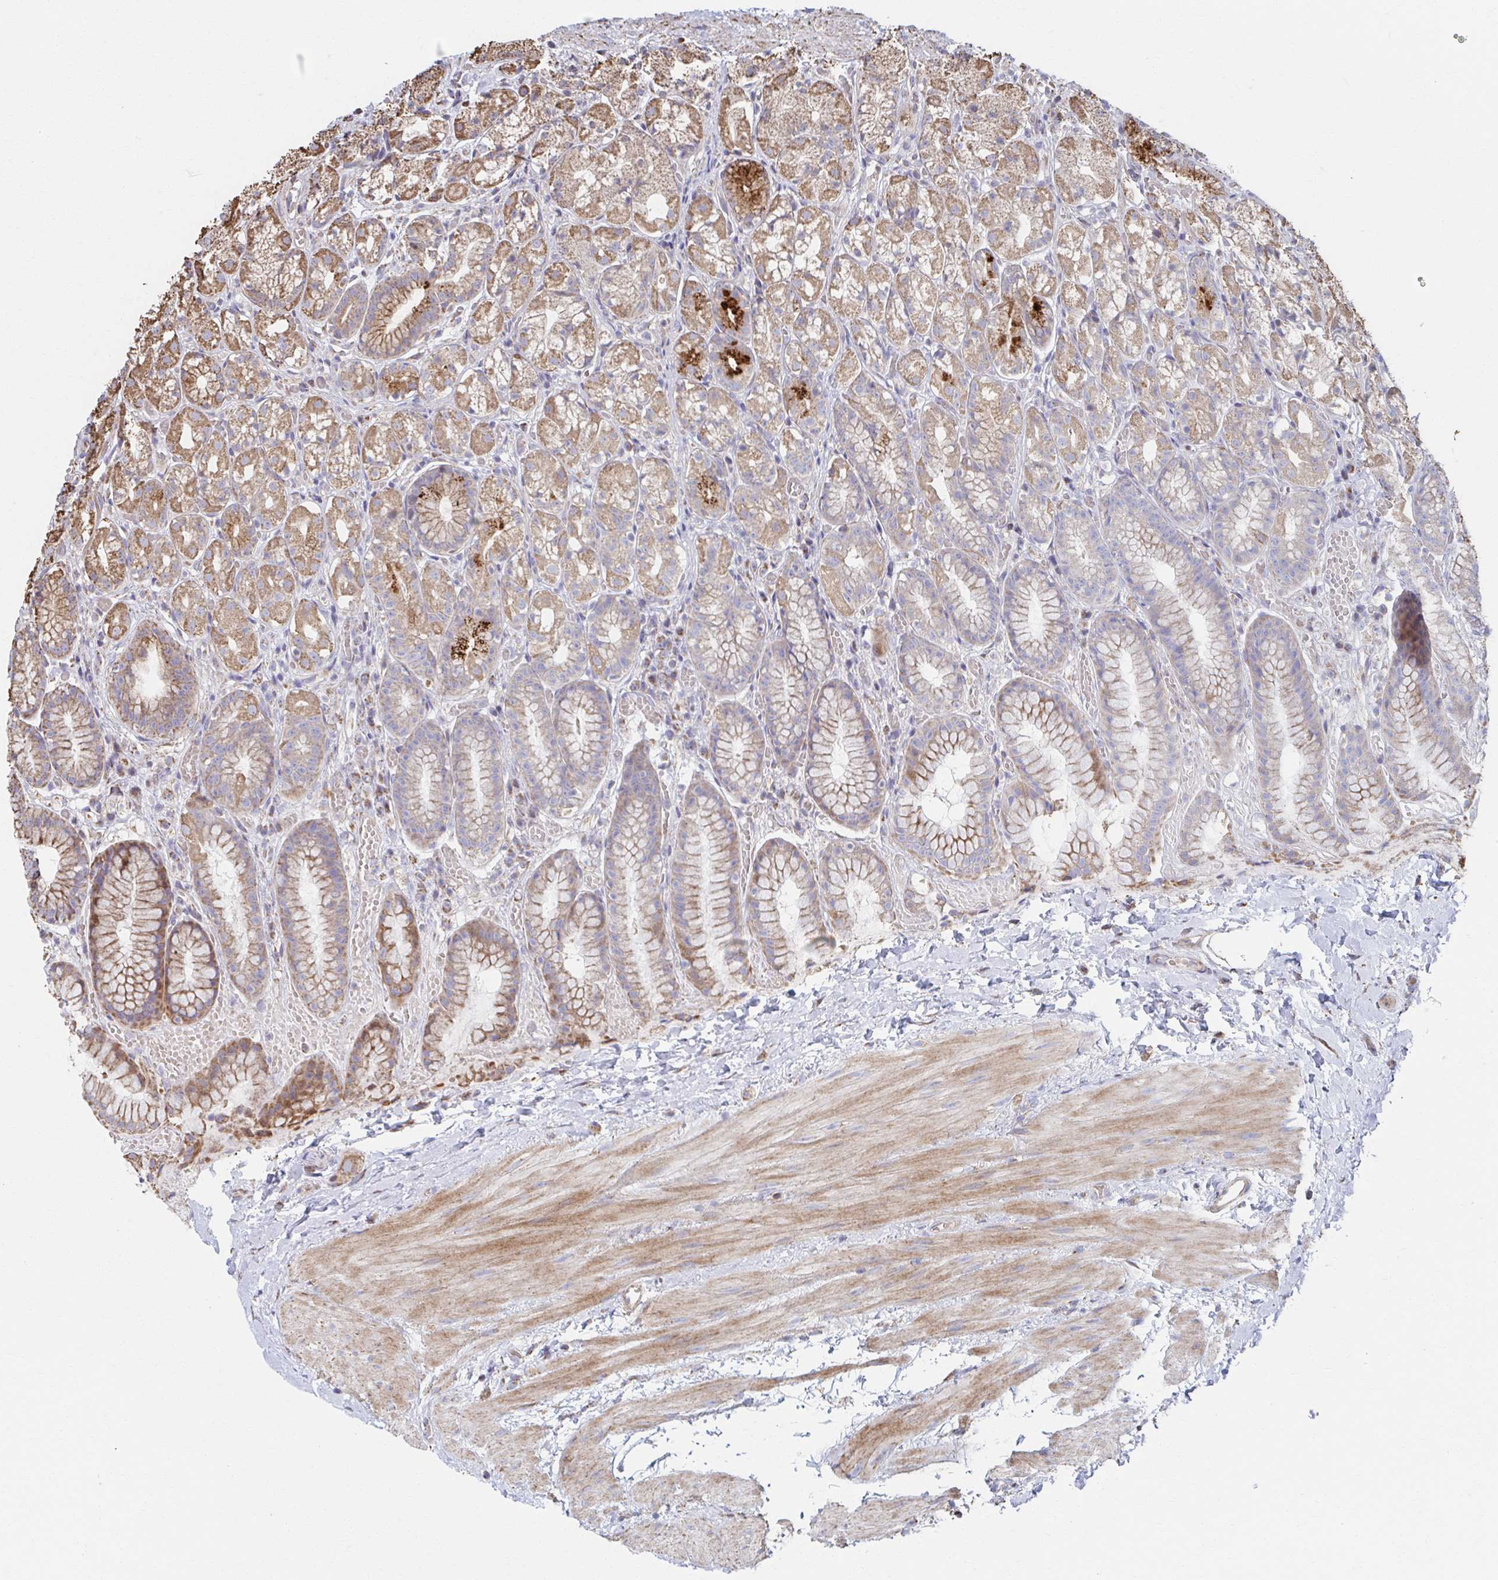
{"staining": {"intensity": "moderate", "quantity": ">75%", "location": "cytoplasmic/membranous"}, "tissue": "stomach", "cell_type": "Glandular cells", "image_type": "normal", "snomed": [{"axis": "morphology", "description": "Normal tissue, NOS"}, {"axis": "topography", "description": "Stomach"}], "caption": "Glandular cells reveal moderate cytoplasmic/membranous staining in approximately >75% of cells in unremarkable stomach.", "gene": "SAT1", "patient": {"sex": "male", "age": 70}}